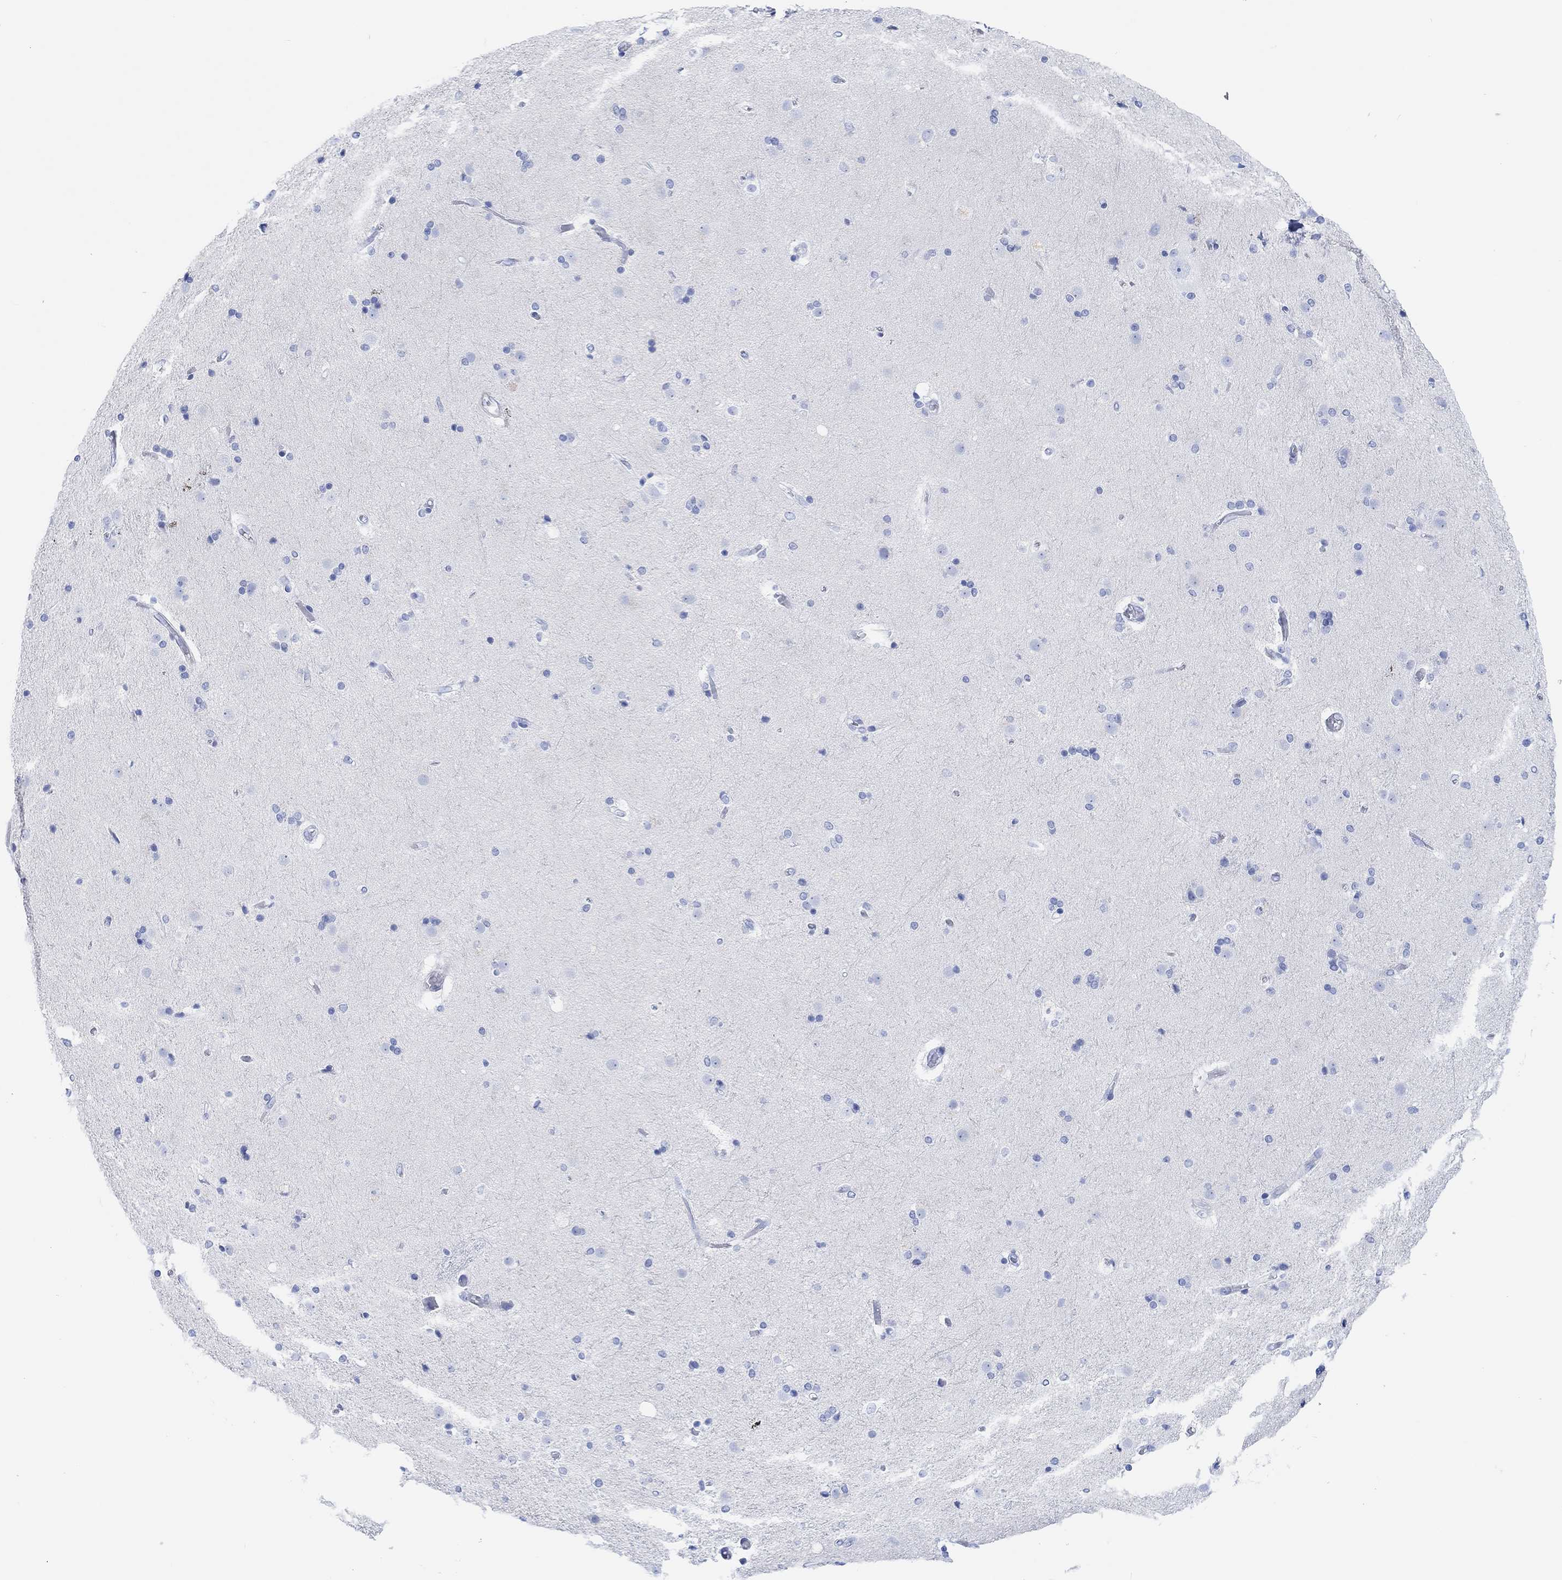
{"staining": {"intensity": "negative", "quantity": "none", "location": "none"}, "tissue": "caudate", "cell_type": "Glial cells", "image_type": "normal", "snomed": [{"axis": "morphology", "description": "Normal tissue, NOS"}, {"axis": "topography", "description": "Lateral ventricle wall"}], "caption": "Immunohistochemistry (IHC) of unremarkable caudate reveals no staining in glial cells.", "gene": "ANKRD33", "patient": {"sex": "female", "age": 71}}